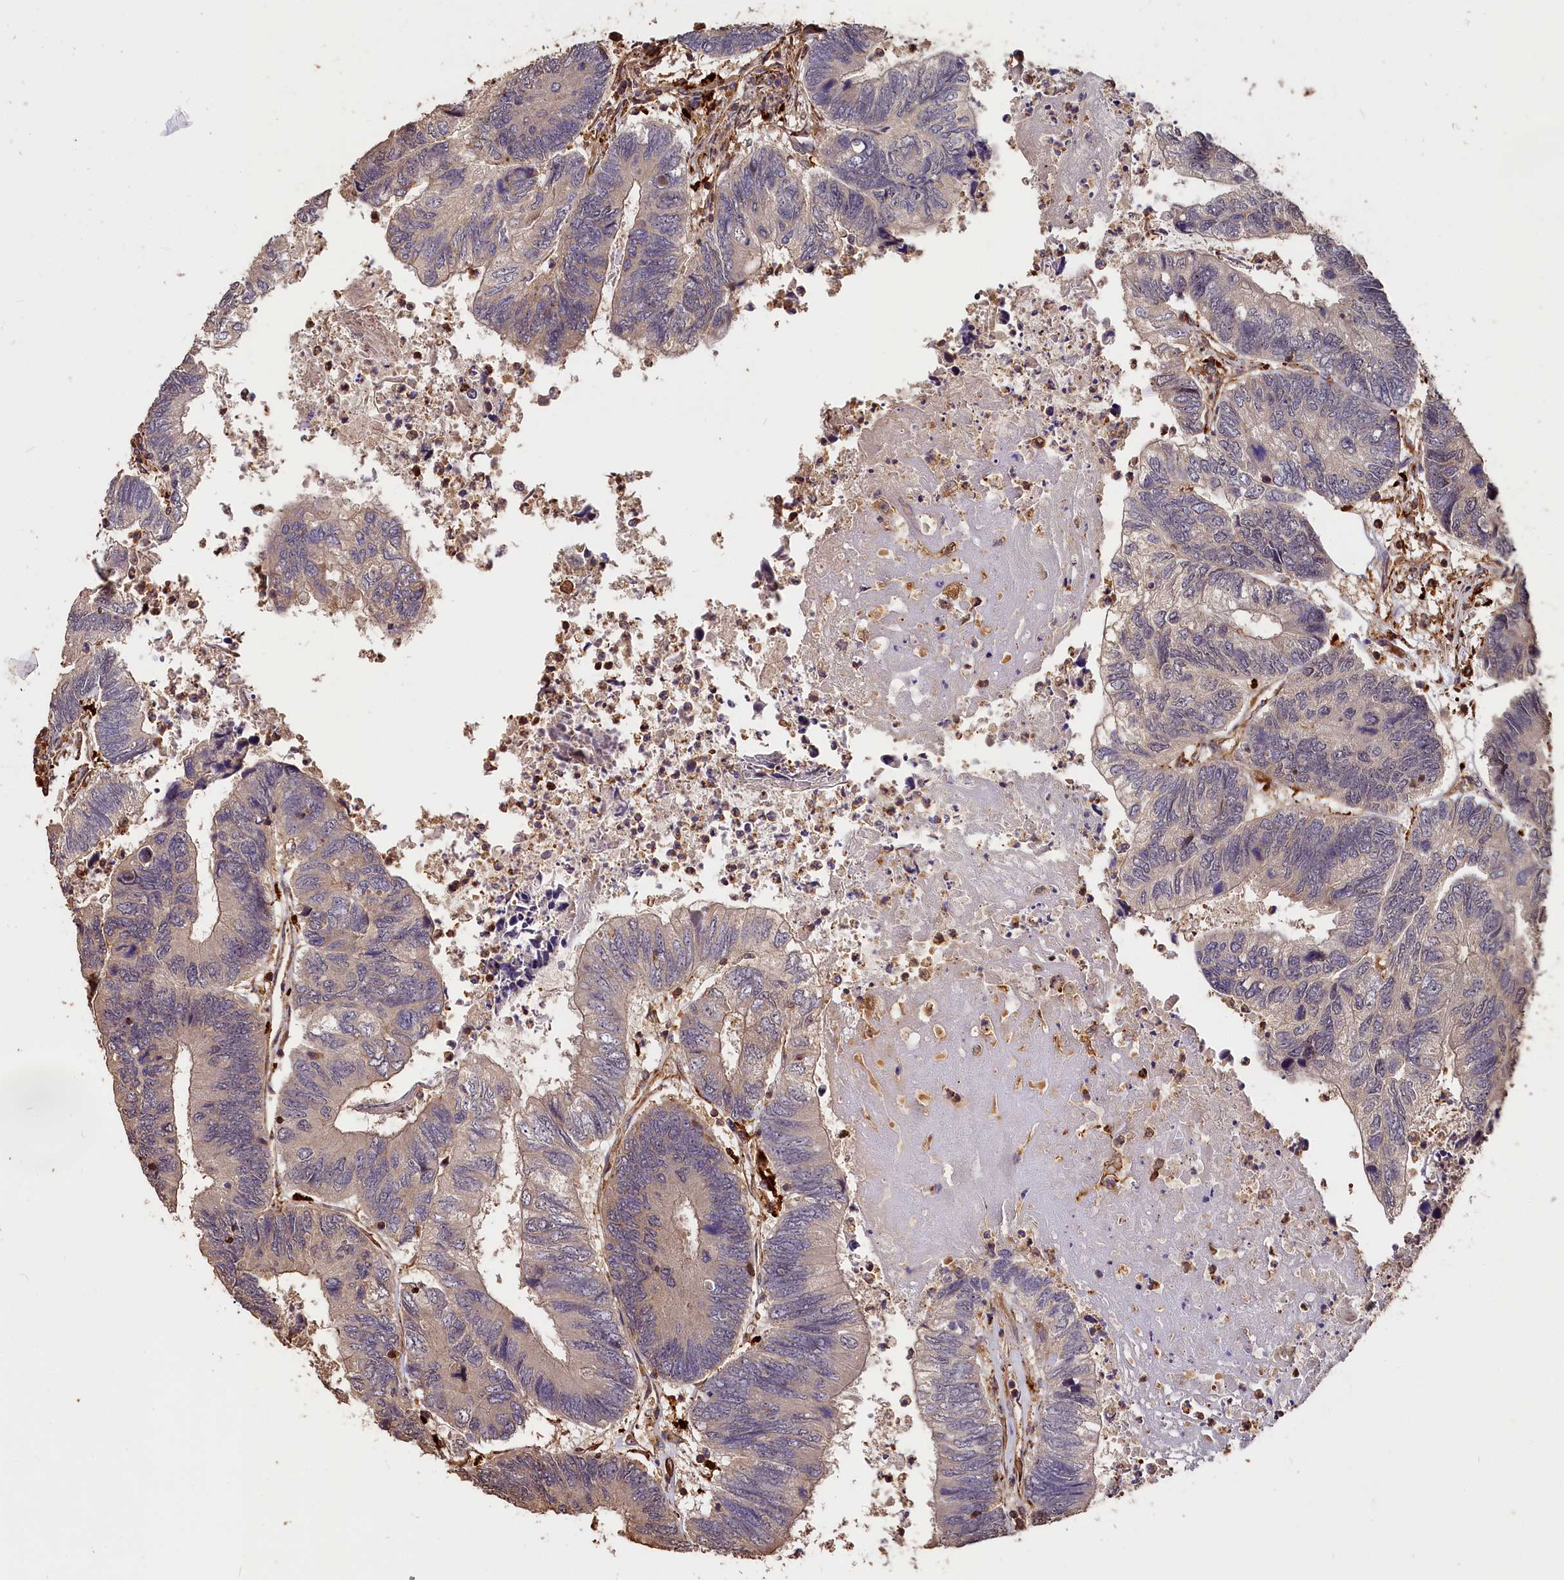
{"staining": {"intensity": "weak", "quantity": "25%-75%", "location": "cytoplasmic/membranous,nuclear"}, "tissue": "colorectal cancer", "cell_type": "Tumor cells", "image_type": "cancer", "snomed": [{"axis": "morphology", "description": "Adenocarcinoma, NOS"}, {"axis": "topography", "description": "Colon"}], "caption": "Tumor cells demonstrate low levels of weak cytoplasmic/membranous and nuclear positivity in approximately 25%-75% of cells in adenocarcinoma (colorectal).", "gene": "MMP15", "patient": {"sex": "female", "age": 67}}